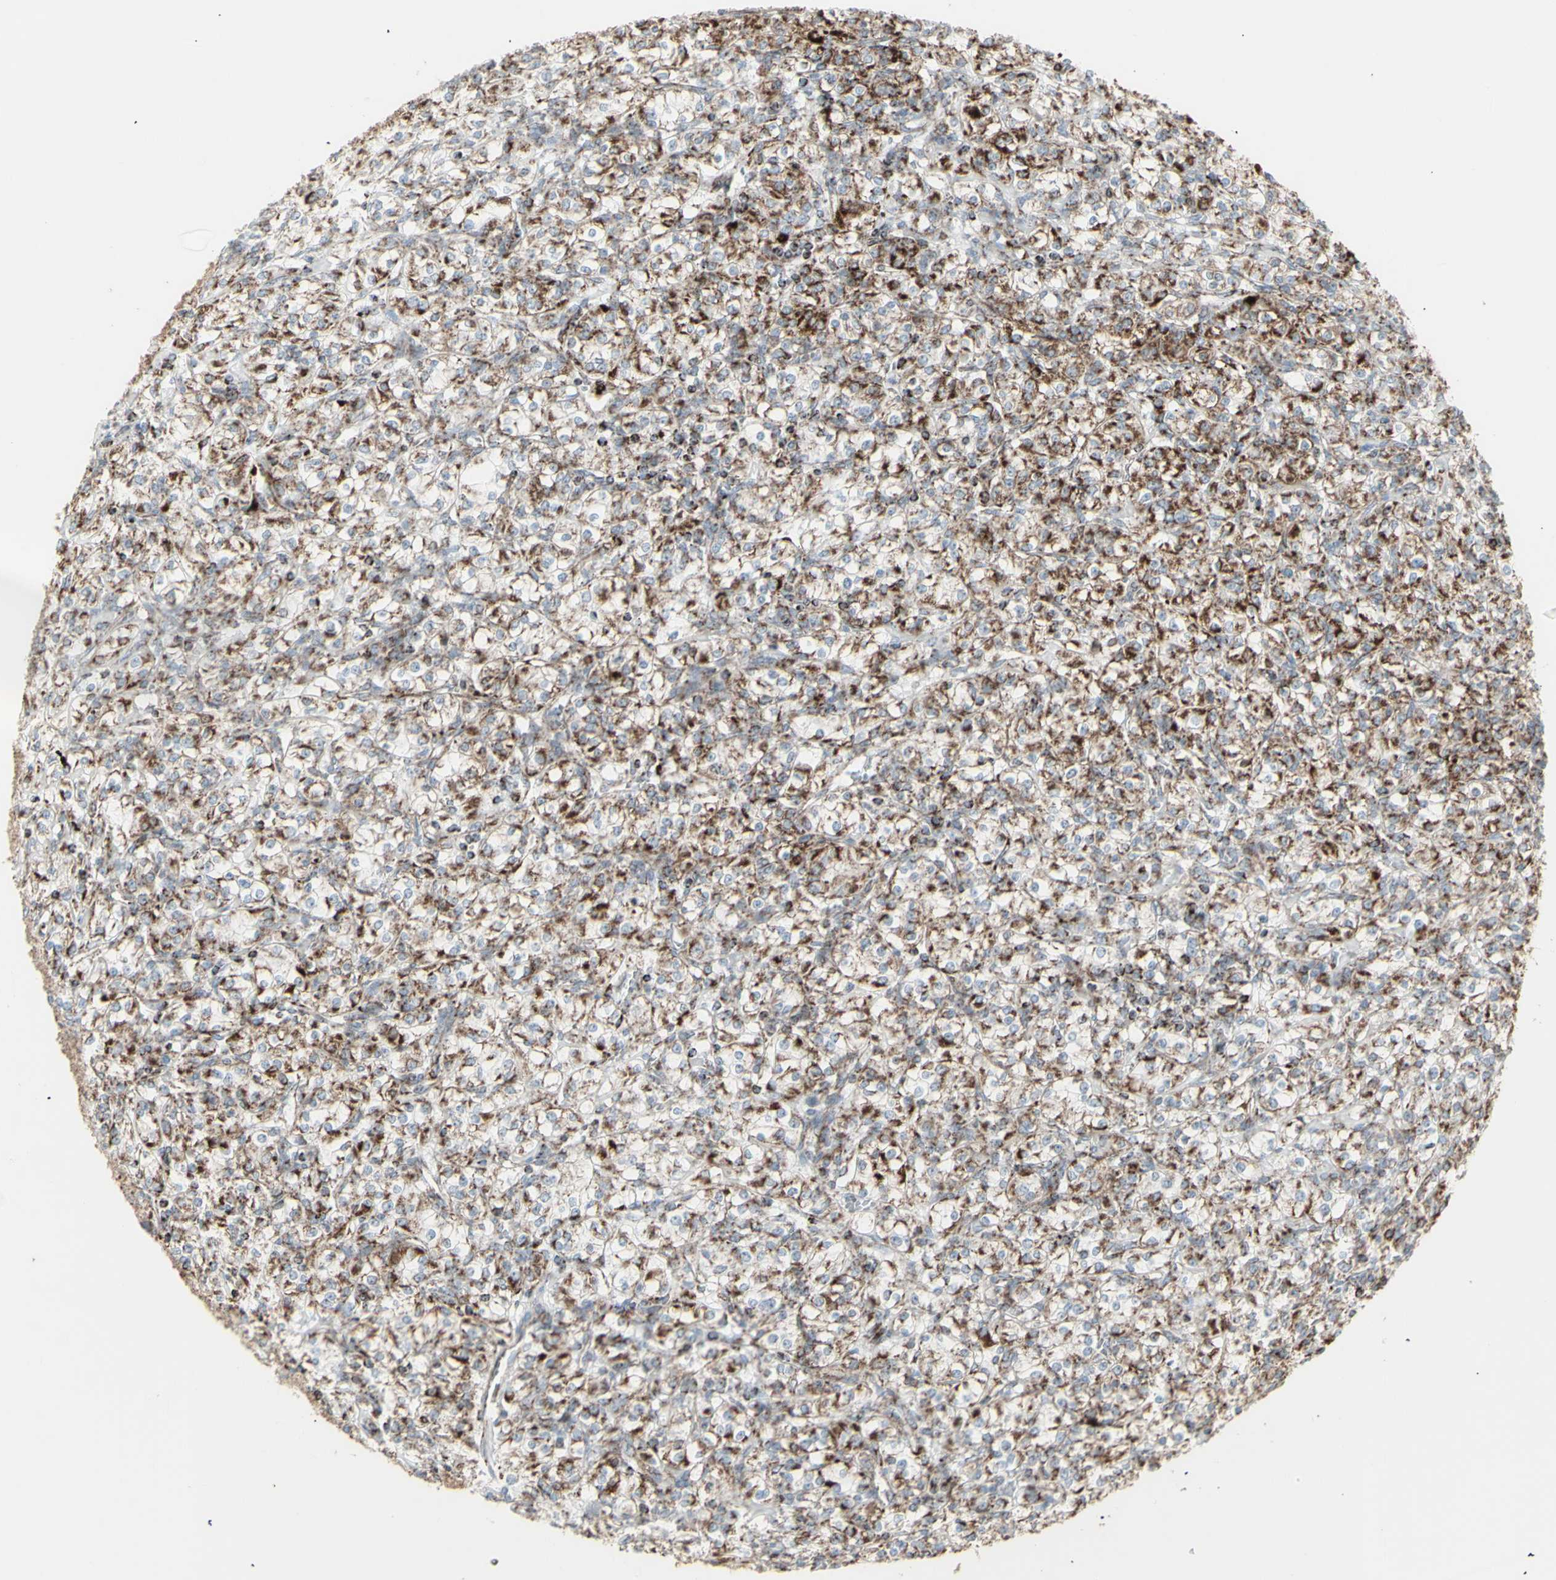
{"staining": {"intensity": "moderate", "quantity": ">75%", "location": "cytoplasmic/membranous"}, "tissue": "renal cancer", "cell_type": "Tumor cells", "image_type": "cancer", "snomed": [{"axis": "morphology", "description": "Adenocarcinoma, NOS"}, {"axis": "topography", "description": "Kidney"}], "caption": "Renal adenocarcinoma stained with a protein marker exhibits moderate staining in tumor cells.", "gene": "PLGRKT", "patient": {"sex": "male", "age": 77}}